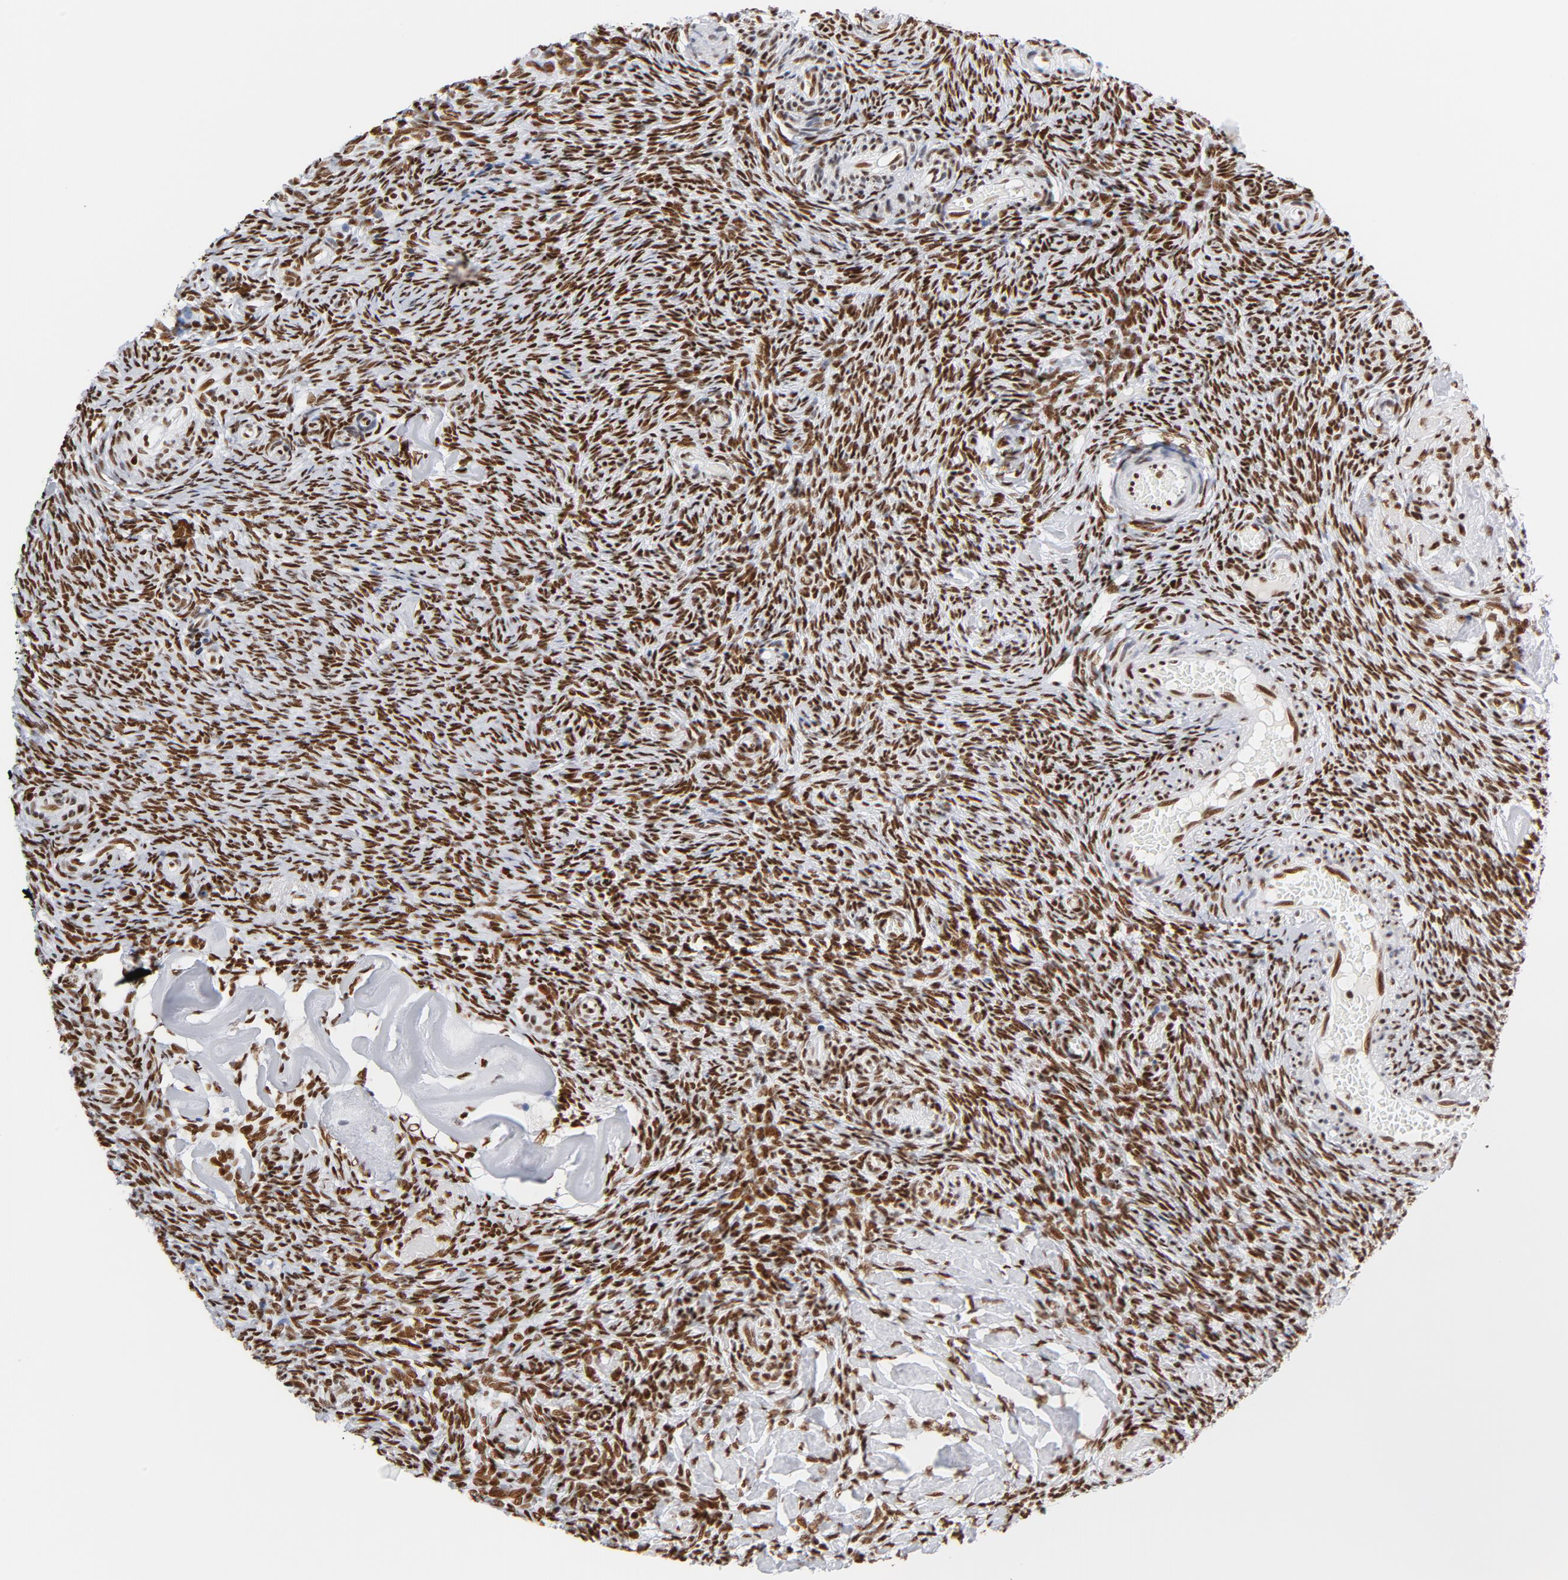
{"staining": {"intensity": "strong", "quantity": ">75%", "location": "nuclear"}, "tissue": "ovary", "cell_type": "Ovarian stroma cells", "image_type": "normal", "snomed": [{"axis": "morphology", "description": "Normal tissue, NOS"}, {"axis": "topography", "description": "Ovary"}], "caption": "The histopathology image shows staining of unremarkable ovary, revealing strong nuclear protein expression (brown color) within ovarian stroma cells. The protein of interest is shown in brown color, while the nuclei are stained blue.", "gene": "XRCC5", "patient": {"sex": "female", "age": 60}}